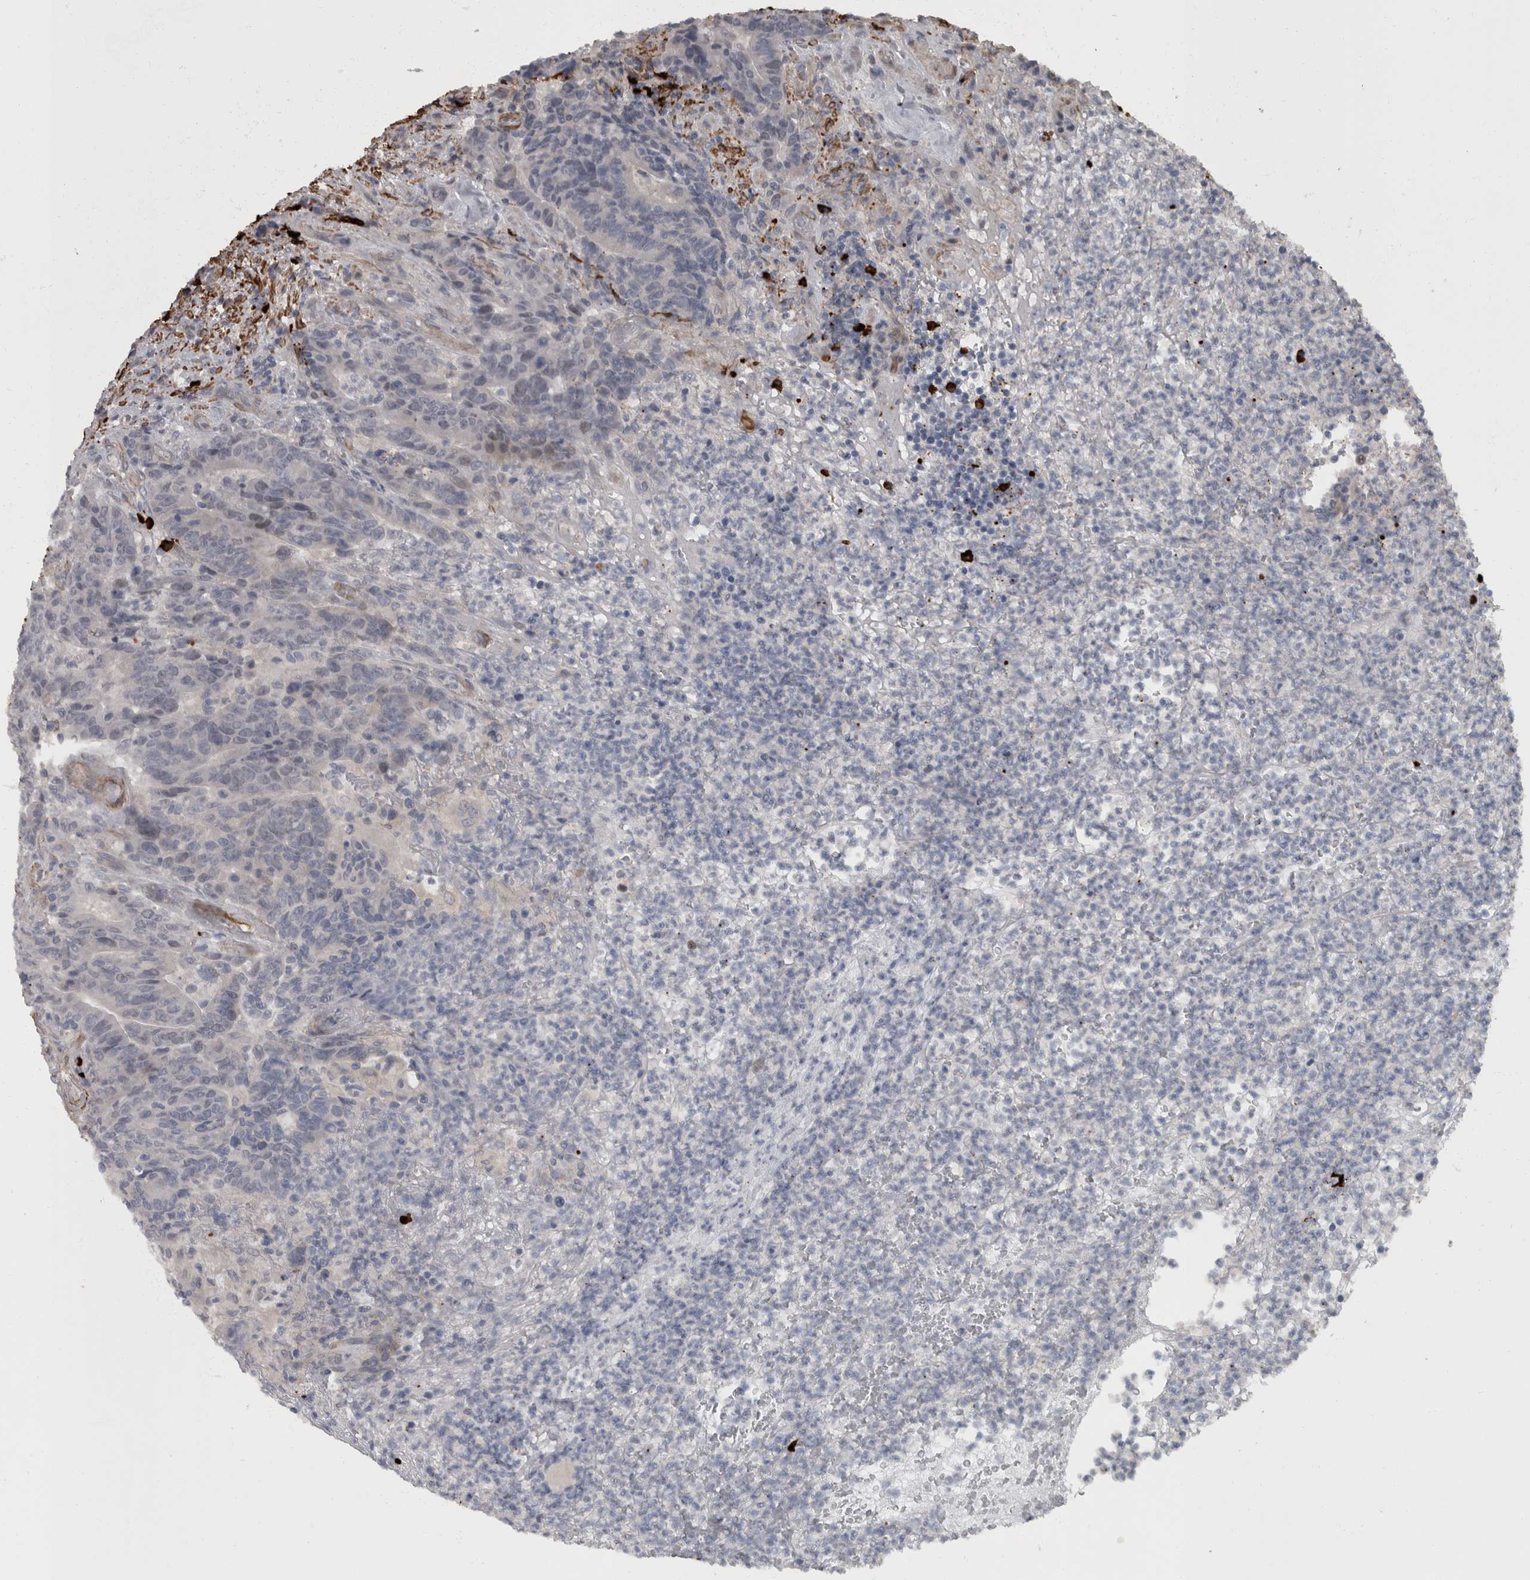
{"staining": {"intensity": "negative", "quantity": "none", "location": "none"}, "tissue": "colorectal cancer", "cell_type": "Tumor cells", "image_type": "cancer", "snomed": [{"axis": "morphology", "description": "Normal tissue, NOS"}, {"axis": "morphology", "description": "Adenocarcinoma, NOS"}, {"axis": "topography", "description": "Colon"}], "caption": "The histopathology image demonstrates no significant staining in tumor cells of colorectal cancer. Nuclei are stained in blue.", "gene": "MASTL", "patient": {"sex": "female", "age": 75}}